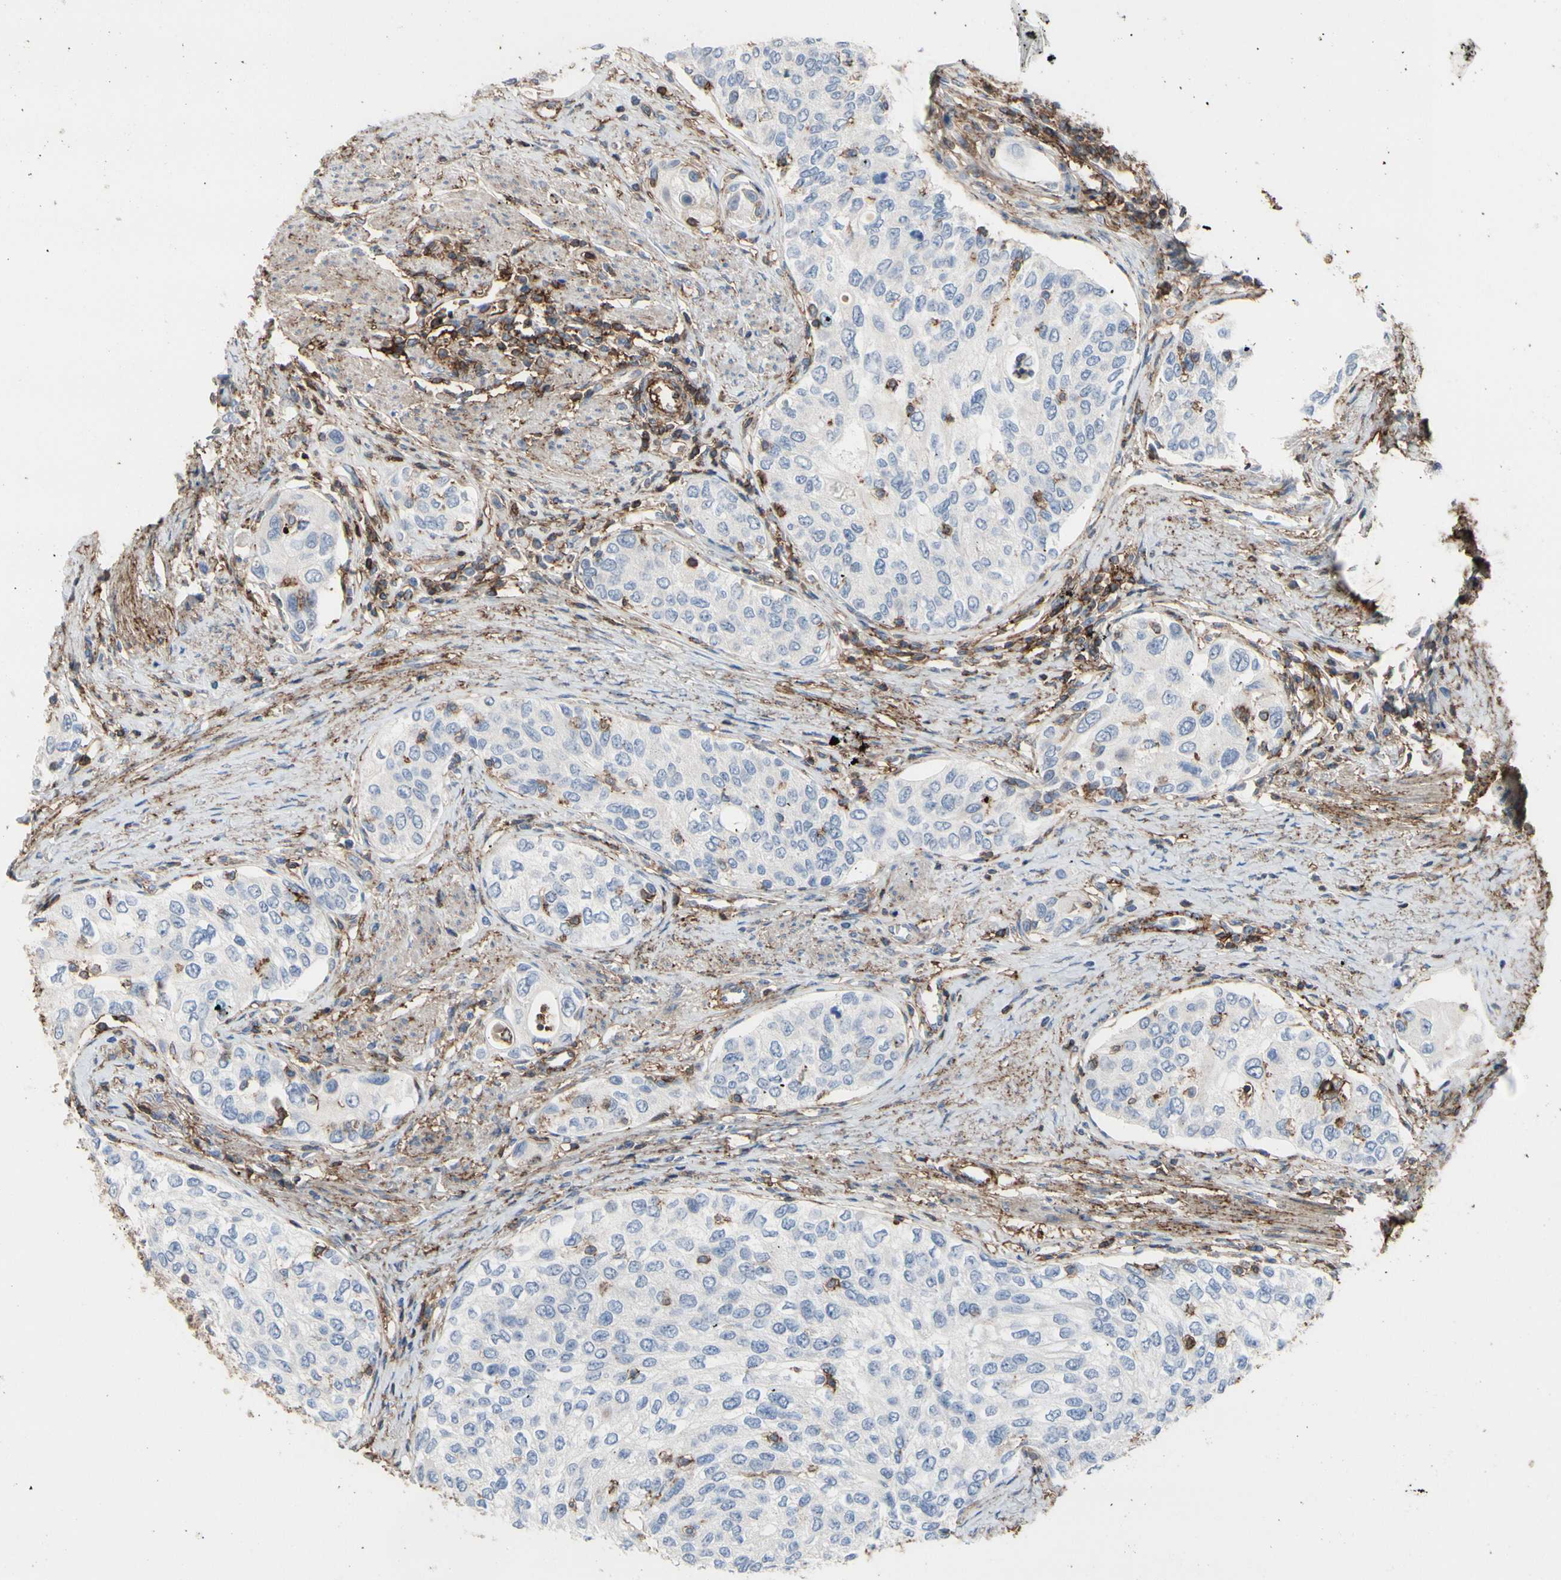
{"staining": {"intensity": "negative", "quantity": "none", "location": "none"}, "tissue": "urothelial cancer", "cell_type": "Tumor cells", "image_type": "cancer", "snomed": [{"axis": "morphology", "description": "Urothelial carcinoma, High grade"}, {"axis": "topography", "description": "Urinary bladder"}], "caption": "Immunohistochemistry (IHC) photomicrograph of human urothelial carcinoma (high-grade) stained for a protein (brown), which reveals no positivity in tumor cells.", "gene": "ANXA6", "patient": {"sex": "female", "age": 56}}